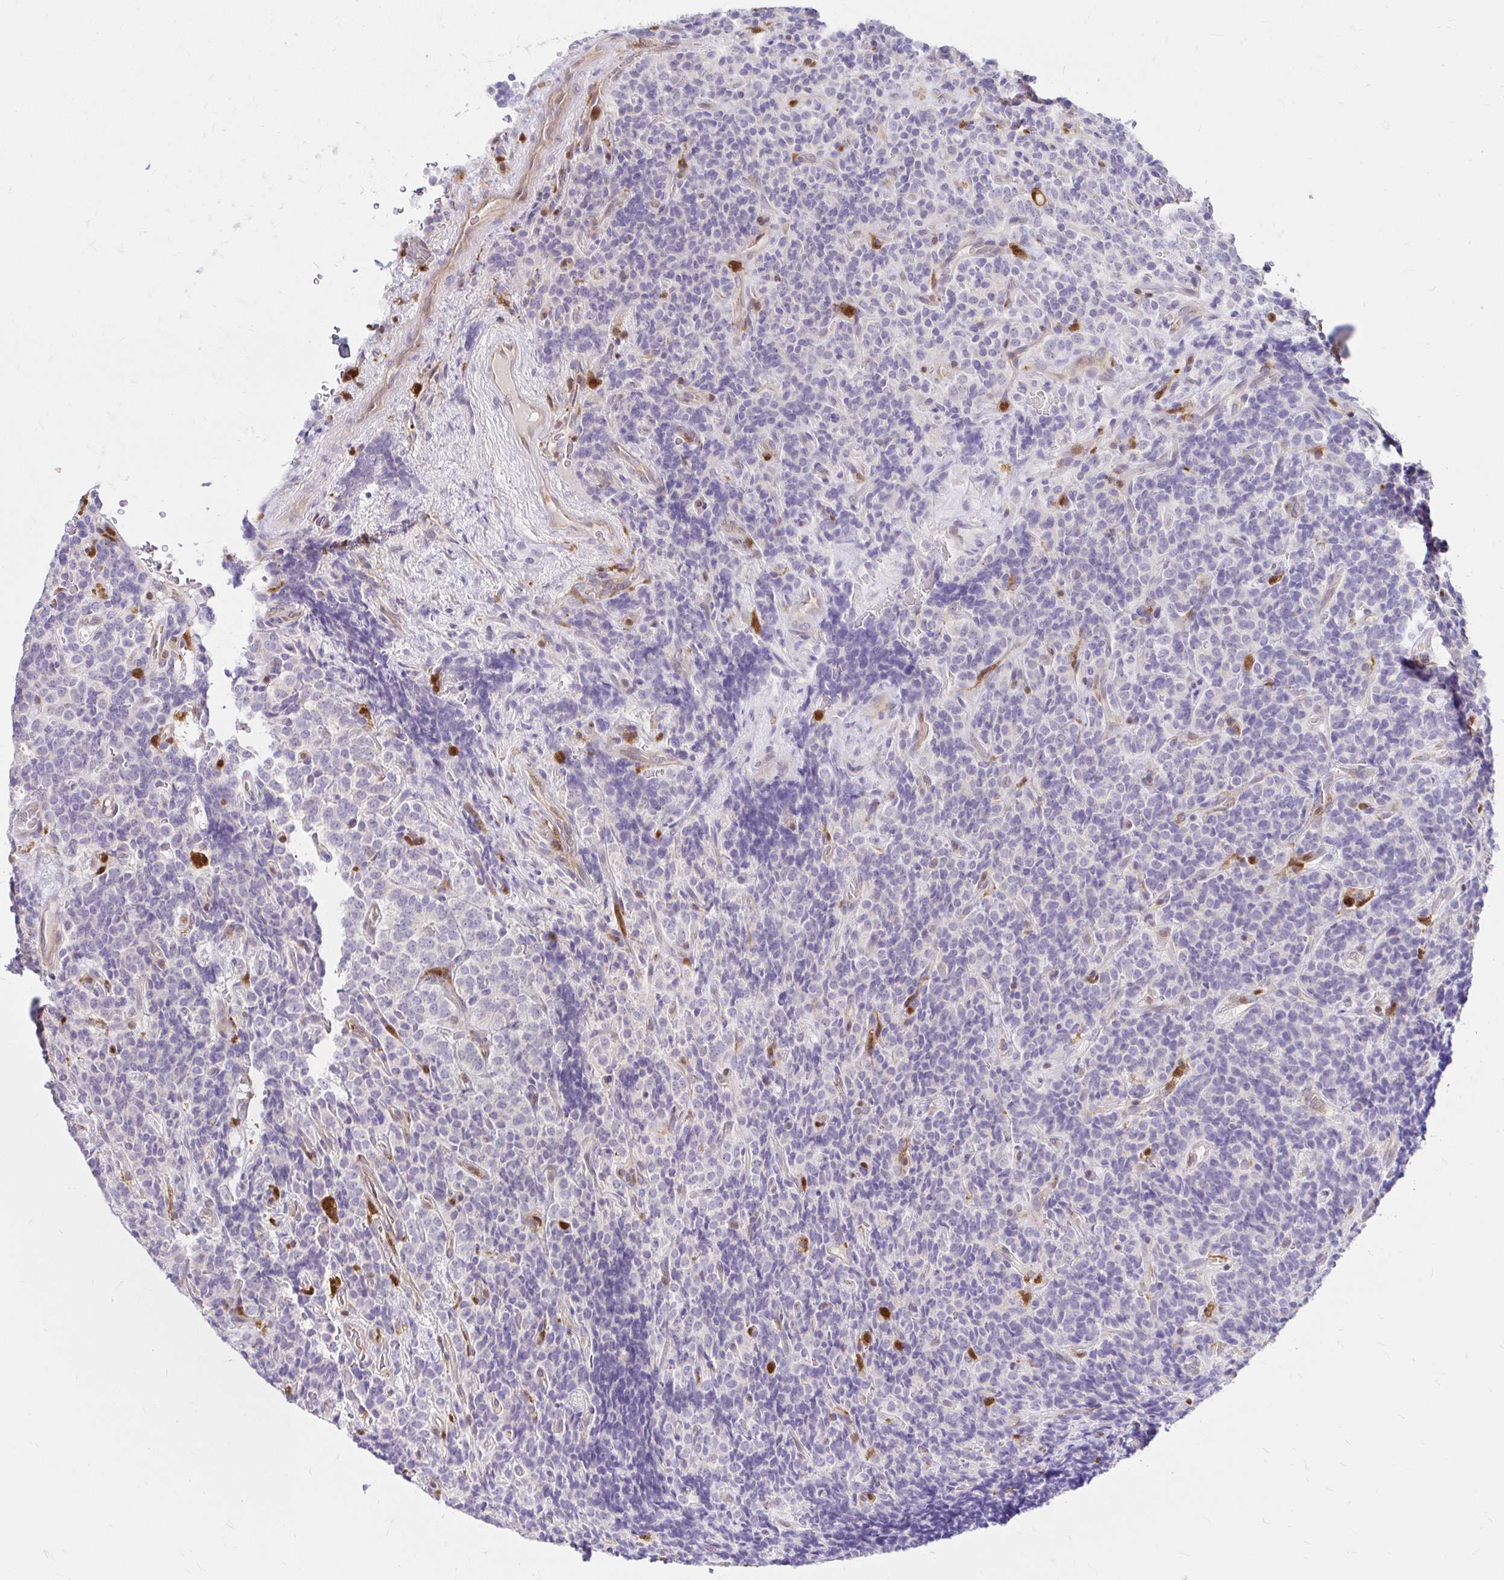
{"staining": {"intensity": "negative", "quantity": "none", "location": "none"}, "tissue": "carcinoid", "cell_type": "Tumor cells", "image_type": "cancer", "snomed": [{"axis": "morphology", "description": "Carcinoid, malignant, NOS"}, {"axis": "topography", "description": "Pancreas"}], "caption": "Carcinoid (malignant) stained for a protein using immunohistochemistry (IHC) demonstrates no expression tumor cells.", "gene": "PYCARD", "patient": {"sex": "male", "age": 36}}